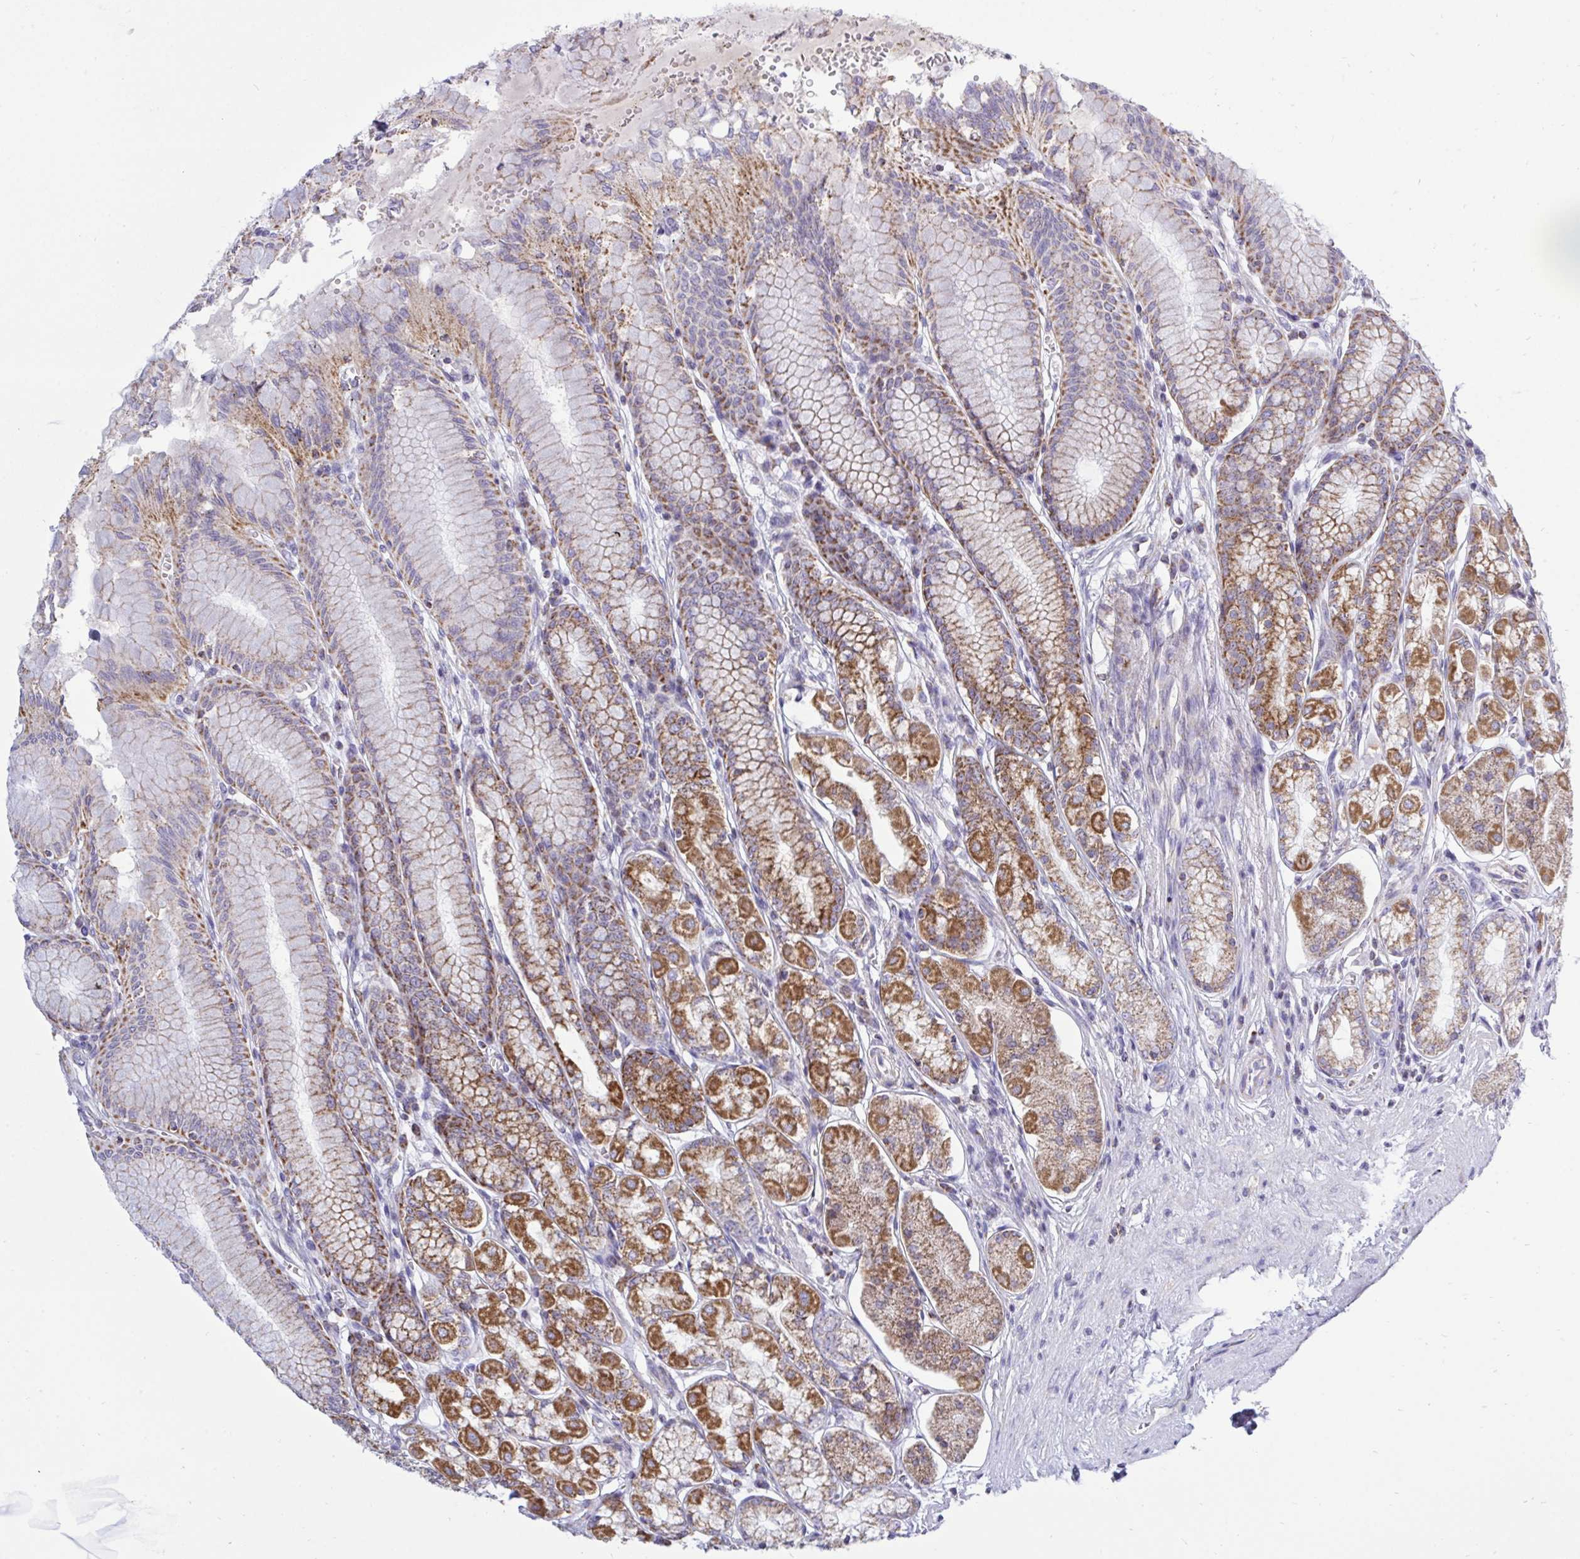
{"staining": {"intensity": "moderate", "quantity": "25%-75%", "location": "cytoplasmic/membranous"}, "tissue": "stomach", "cell_type": "Glandular cells", "image_type": "normal", "snomed": [{"axis": "morphology", "description": "Normal tissue, NOS"}, {"axis": "topography", "description": "Stomach"}, {"axis": "topography", "description": "Stomach, lower"}], "caption": "Immunohistochemistry (DAB (3,3'-diaminobenzidine)) staining of benign stomach exhibits moderate cytoplasmic/membranous protein expression in approximately 25%-75% of glandular cells. The staining was performed using DAB (3,3'-diaminobenzidine) to visualize the protein expression in brown, while the nuclei were stained in blue with hematoxylin (Magnification: 20x).", "gene": "HSPE1", "patient": {"sex": "male", "age": 76}}